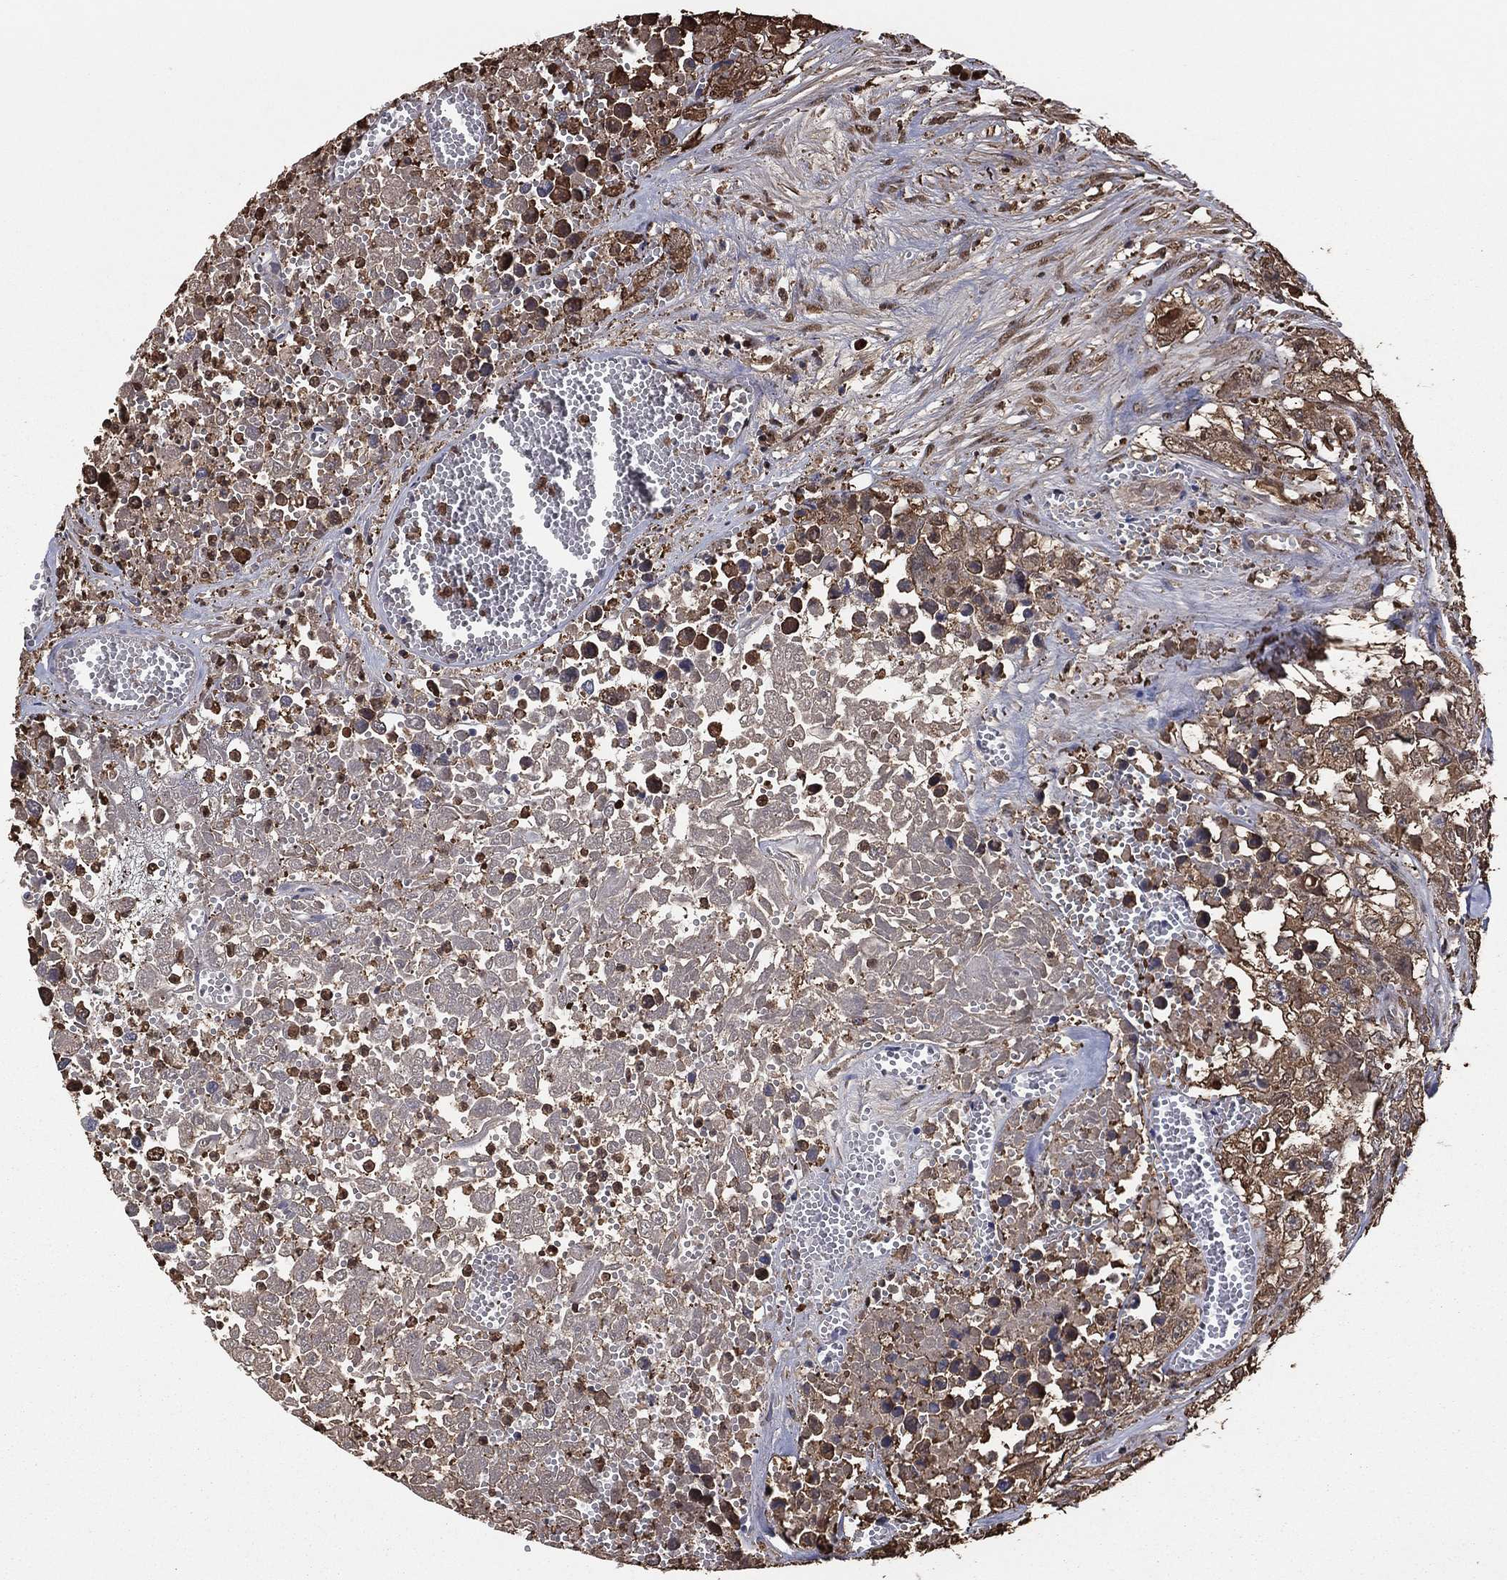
{"staining": {"intensity": "moderate", "quantity": "<25%", "location": "cytoplasmic/membranous"}, "tissue": "testis cancer", "cell_type": "Tumor cells", "image_type": "cancer", "snomed": [{"axis": "morphology", "description": "Seminoma, NOS"}, {"axis": "morphology", "description": "Carcinoma, Embryonal, NOS"}, {"axis": "topography", "description": "Testis"}], "caption": "Tumor cells show low levels of moderate cytoplasmic/membranous expression in approximately <25% of cells in seminoma (testis). (Stains: DAB in brown, nuclei in blue, Microscopy: brightfield microscopy at high magnification).", "gene": "GAPDH", "patient": {"sex": "male", "age": 22}}